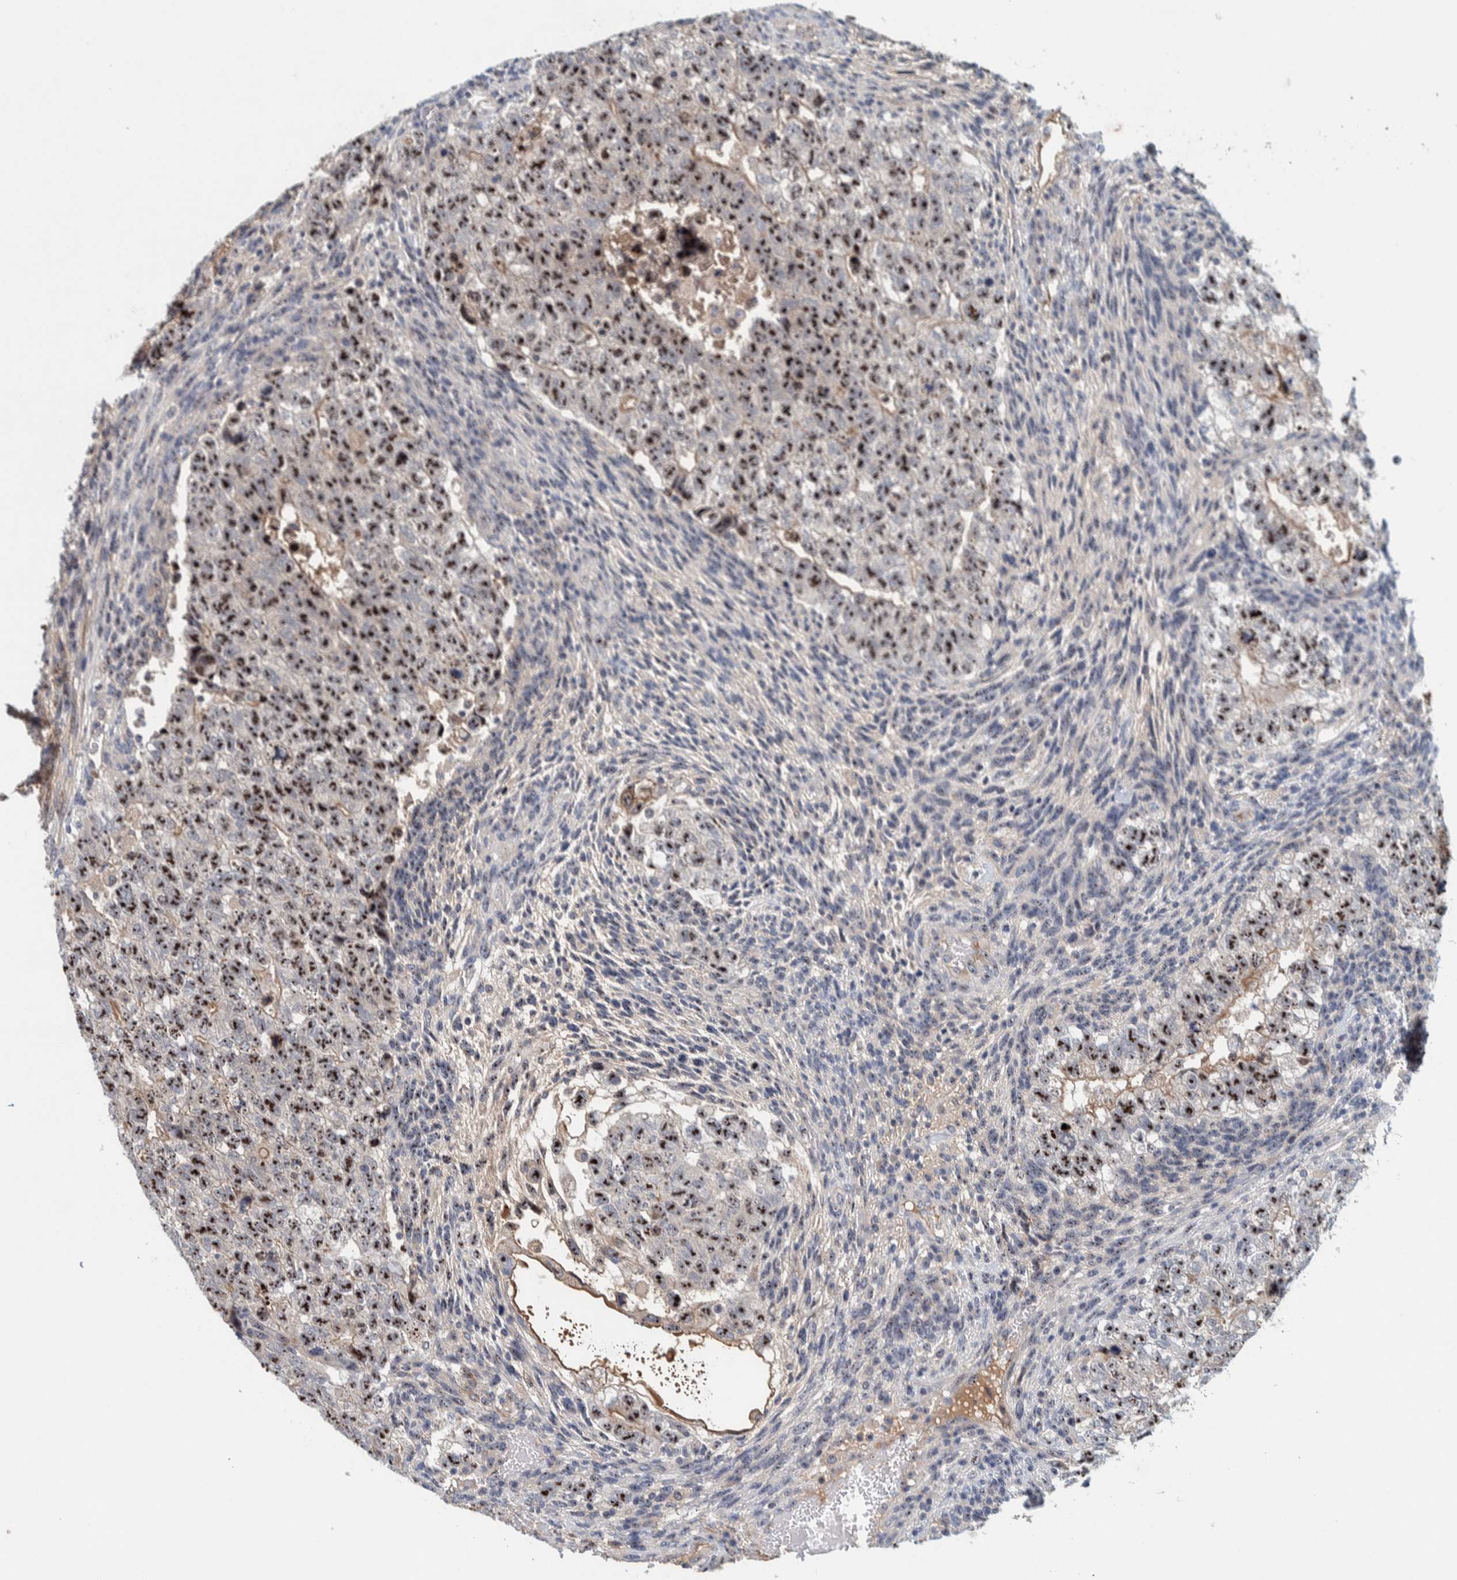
{"staining": {"intensity": "strong", "quantity": ">75%", "location": "nuclear"}, "tissue": "testis cancer", "cell_type": "Tumor cells", "image_type": "cancer", "snomed": [{"axis": "morphology", "description": "Carcinoma, Embryonal, NOS"}, {"axis": "topography", "description": "Testis"}], "caption": "Brown immunohistochemical staining in testis embryonal carcinoma exhibits strong nuclear positivity in approximately >75% of tumor cells. (brown staining indicates protein expression, while blue staining denotes nuclei).", "gene": "NOL11", "patient": {"sex": "male", "age": 36}}